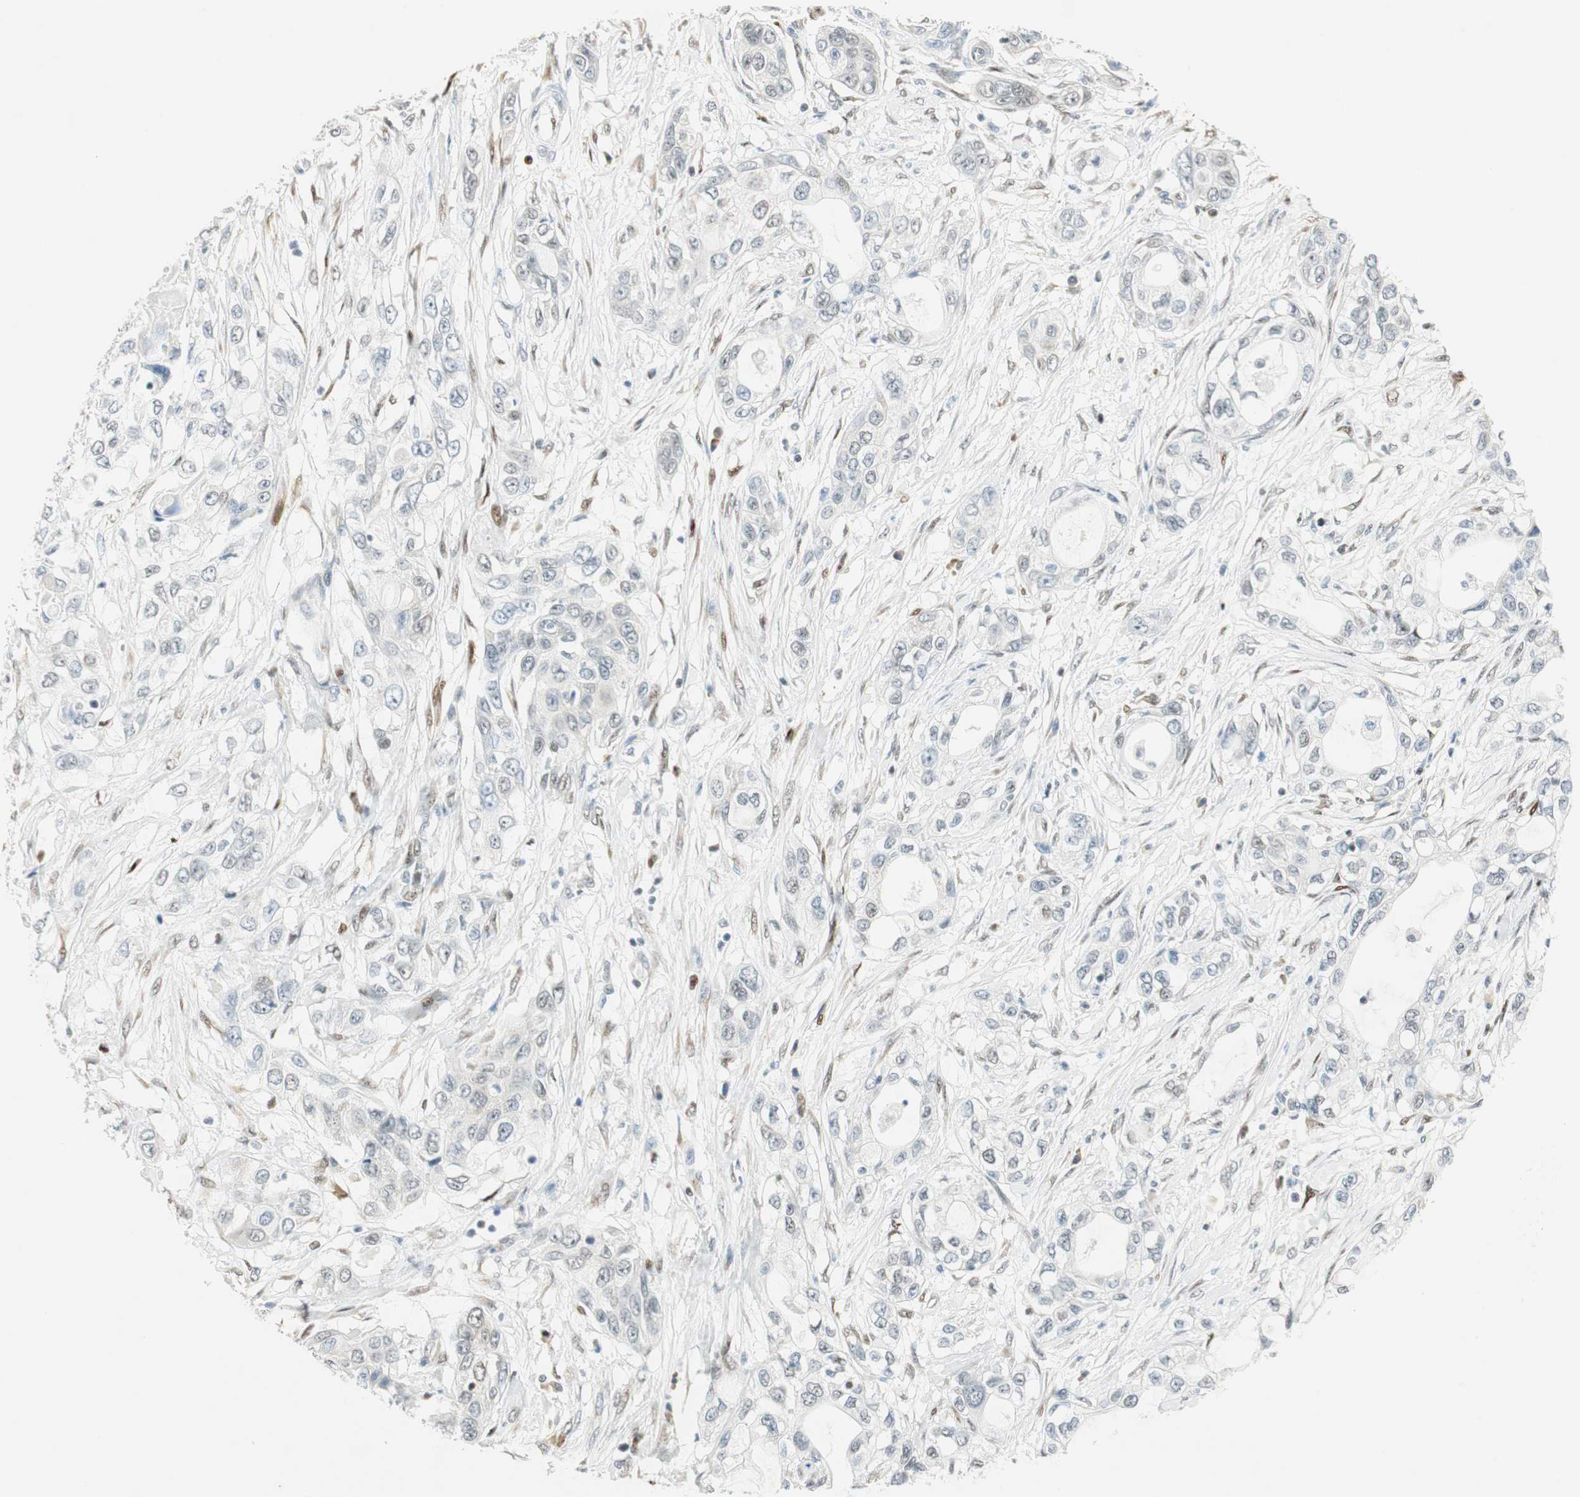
{"staining": {"intensity": "negative", "quantity": "none", "location": "none"}, "tissue": "pancreatic cancer", "cell_type": "Tumor cells", "image_type": "cancer", "snomed": [{"axis": "morphology", "description": "Adenocarcinoma, NOS"}, {"axis": "topography", "description": "Pancreas"}], "caption": "An immunohistochemistry histopathology image of pancreatic cancer (adenocarcinoma) is shown. There is no staining in tumor cells of pancreatic cancer (adenocarcinoma).", "gene": "MSX2", "patient": {"sex": "female", "age": 70}}